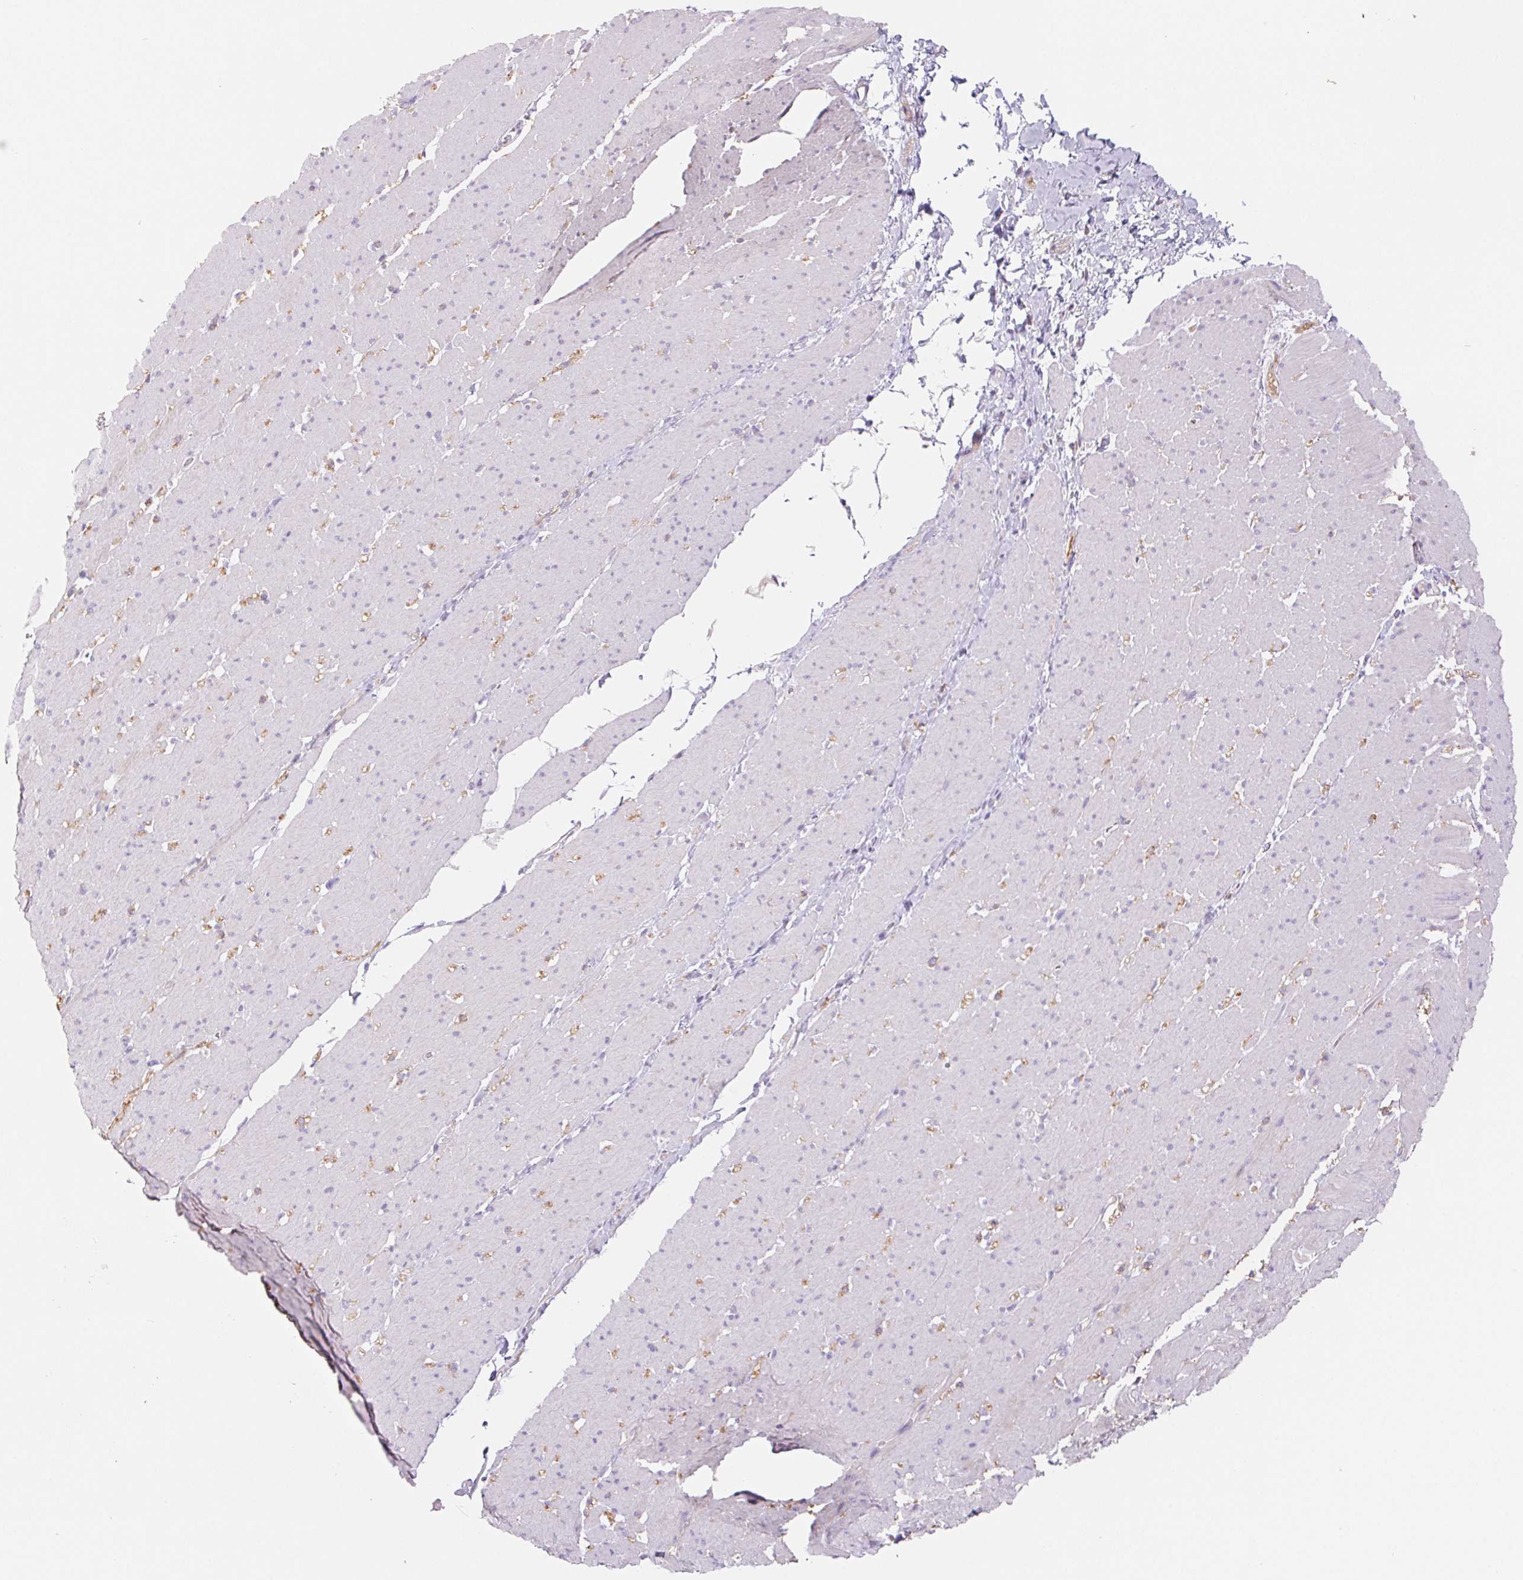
{"staining": {"intensity": "negative", "quantity": "none", "location": "none"}, "tissue": "smooth muscle", "cell_type": "Smooth muscle cells", "image_type": "normal", "snomed": [{"axis": "morphology", "description": "Normal tissue, NOS"}, {"axis": "topography", "description": "Smooth muscle"}, {"axis": "topography", "description": "Rectum"}], "caption": "Immunohistochemistry of benign smooth muscle exhibits no expression in smooth muscle cells. (Stains: DAB (3,3'-diaminobenzidine) immunohistochemistry with hematoxylin counter stain, Microscopy: brightfield microscopy at high magnification).", "gene": "PNLIP", "patient": {"sex": "male", "age": 53}}